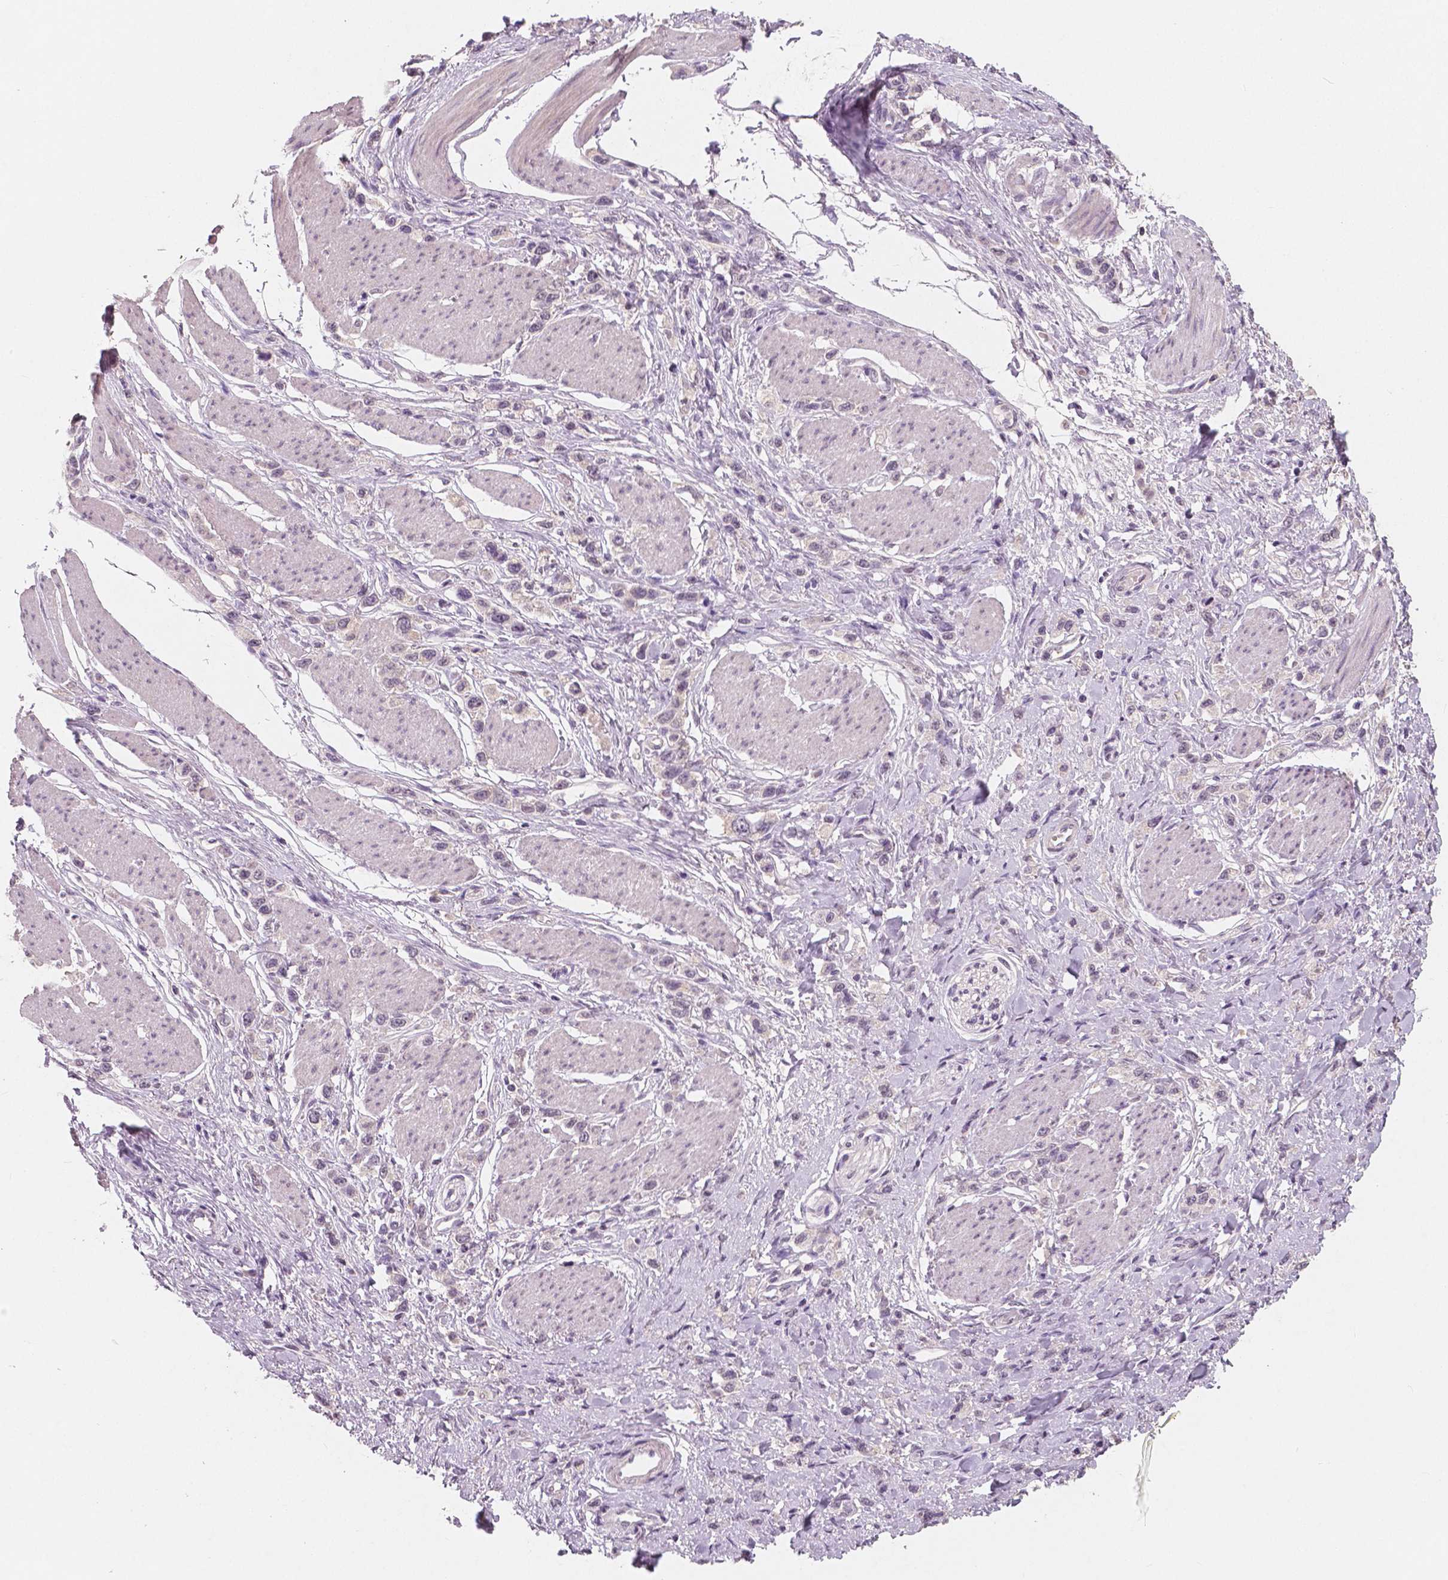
{"staining": {"intensity": "negative", "quantity": "none", "location": "none"}, "tissue": "stomach cancer", "cell_type": "Tumor cells", "image_type": "cancer", "snomed": [{"axis": "morphology", "description": "Adenocarcinoma, NOS"}, {"axis": "topography", "description": "Stomach"}], "caption": "There is no significant positivity in tumor cells of stomach cancer (adenocarcinoma).", "gene": "RNASE7", "patient": {"sex": "female", "age": 65}}